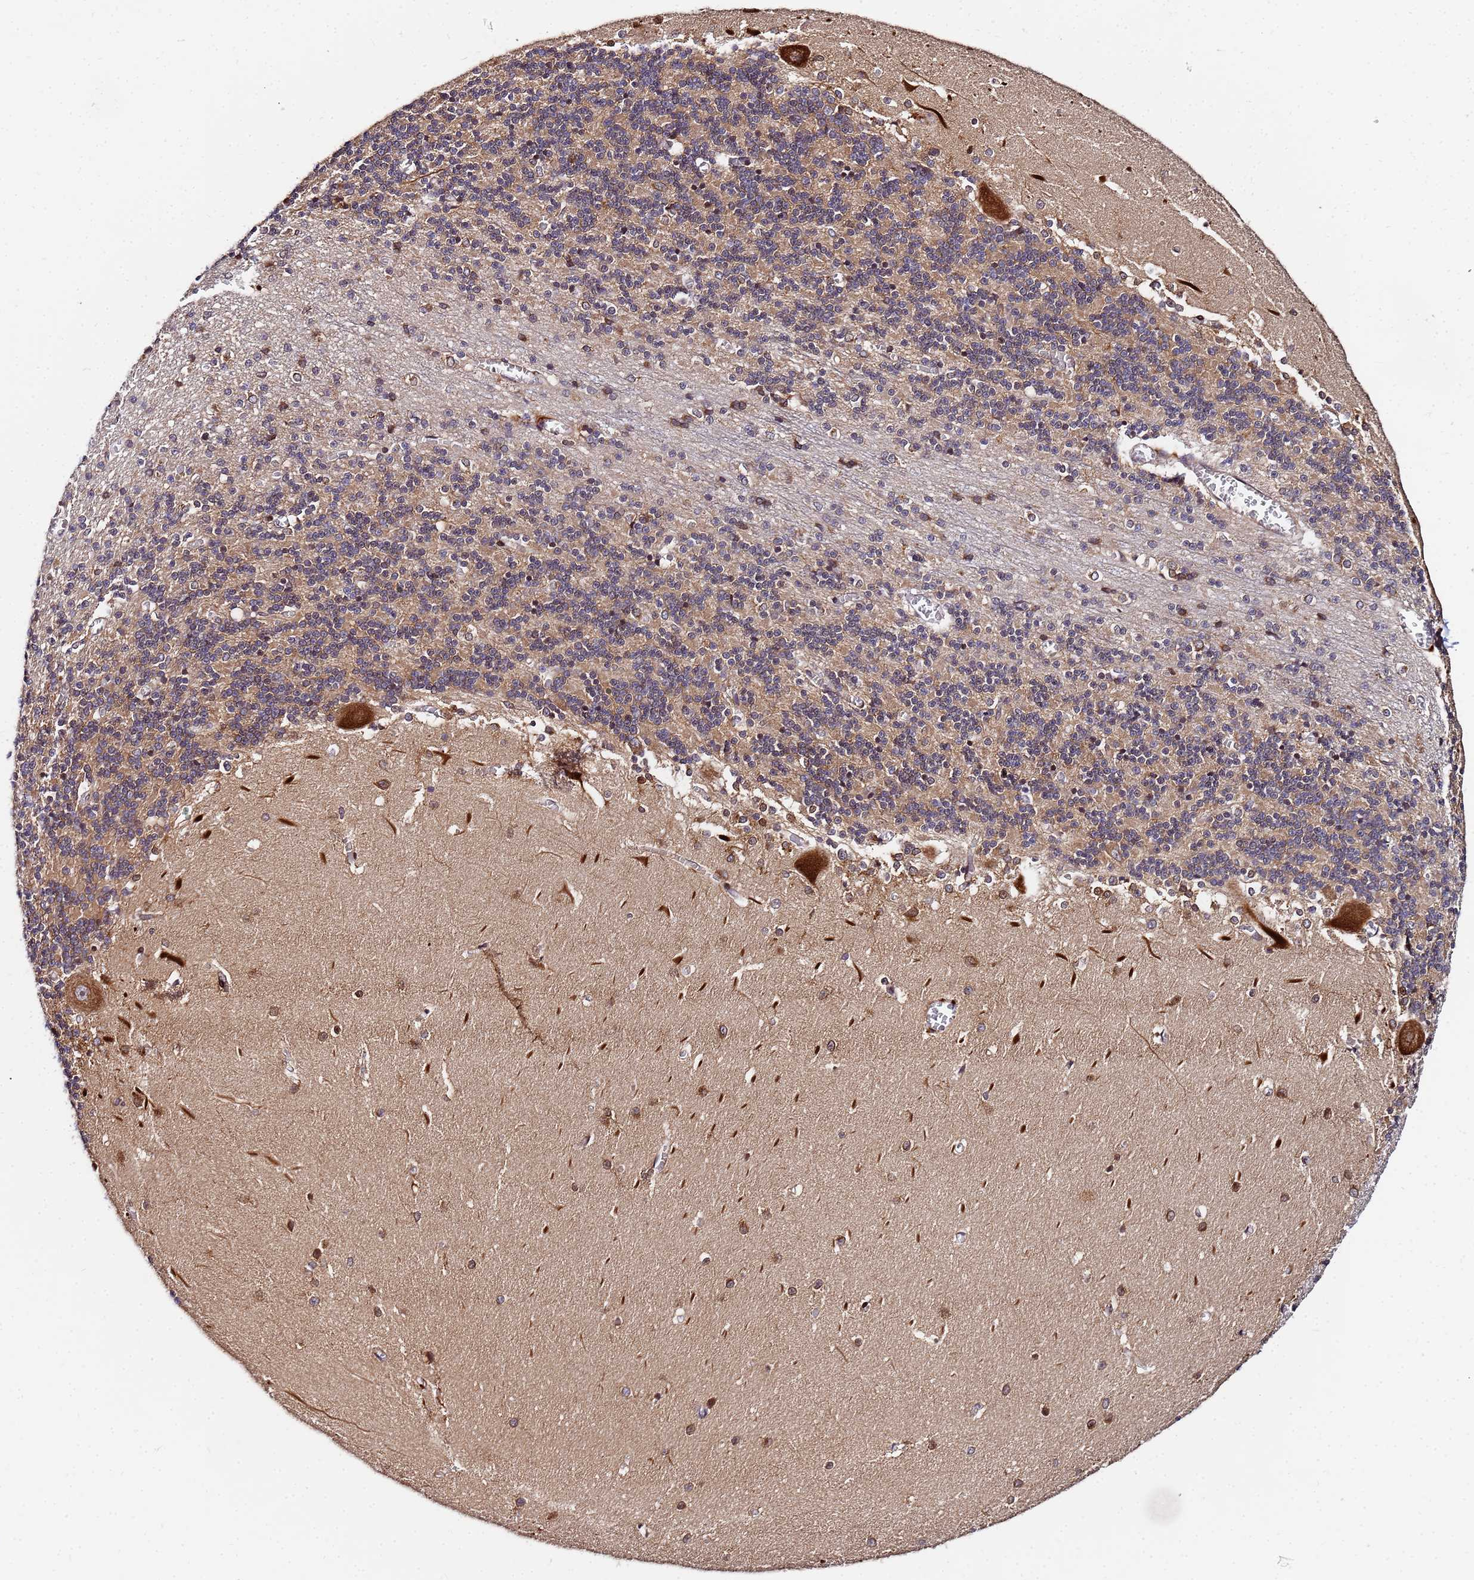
{"staining": {"intensity": "weak", "quantity": "25%-75%", "location": "cytoplasmic/membranous"}, "tissue": "cerebellum", "cell_type": "Cells in granular layer", "image_type": "normal", "snomed": [{"axis": "morphology", "description": "Normal tissue, NOS"}, {"axis": "topography", "description": "Cerebellum"}], "caption": "Brown immunohistochemical staining in normal cerebellum exhibits weak cytoplasmic/membranous staining in approximately 25%-75% of cells in granular layer.", "gene": "UNC93B1", "patient": {"sex": "male", "age": 37}}